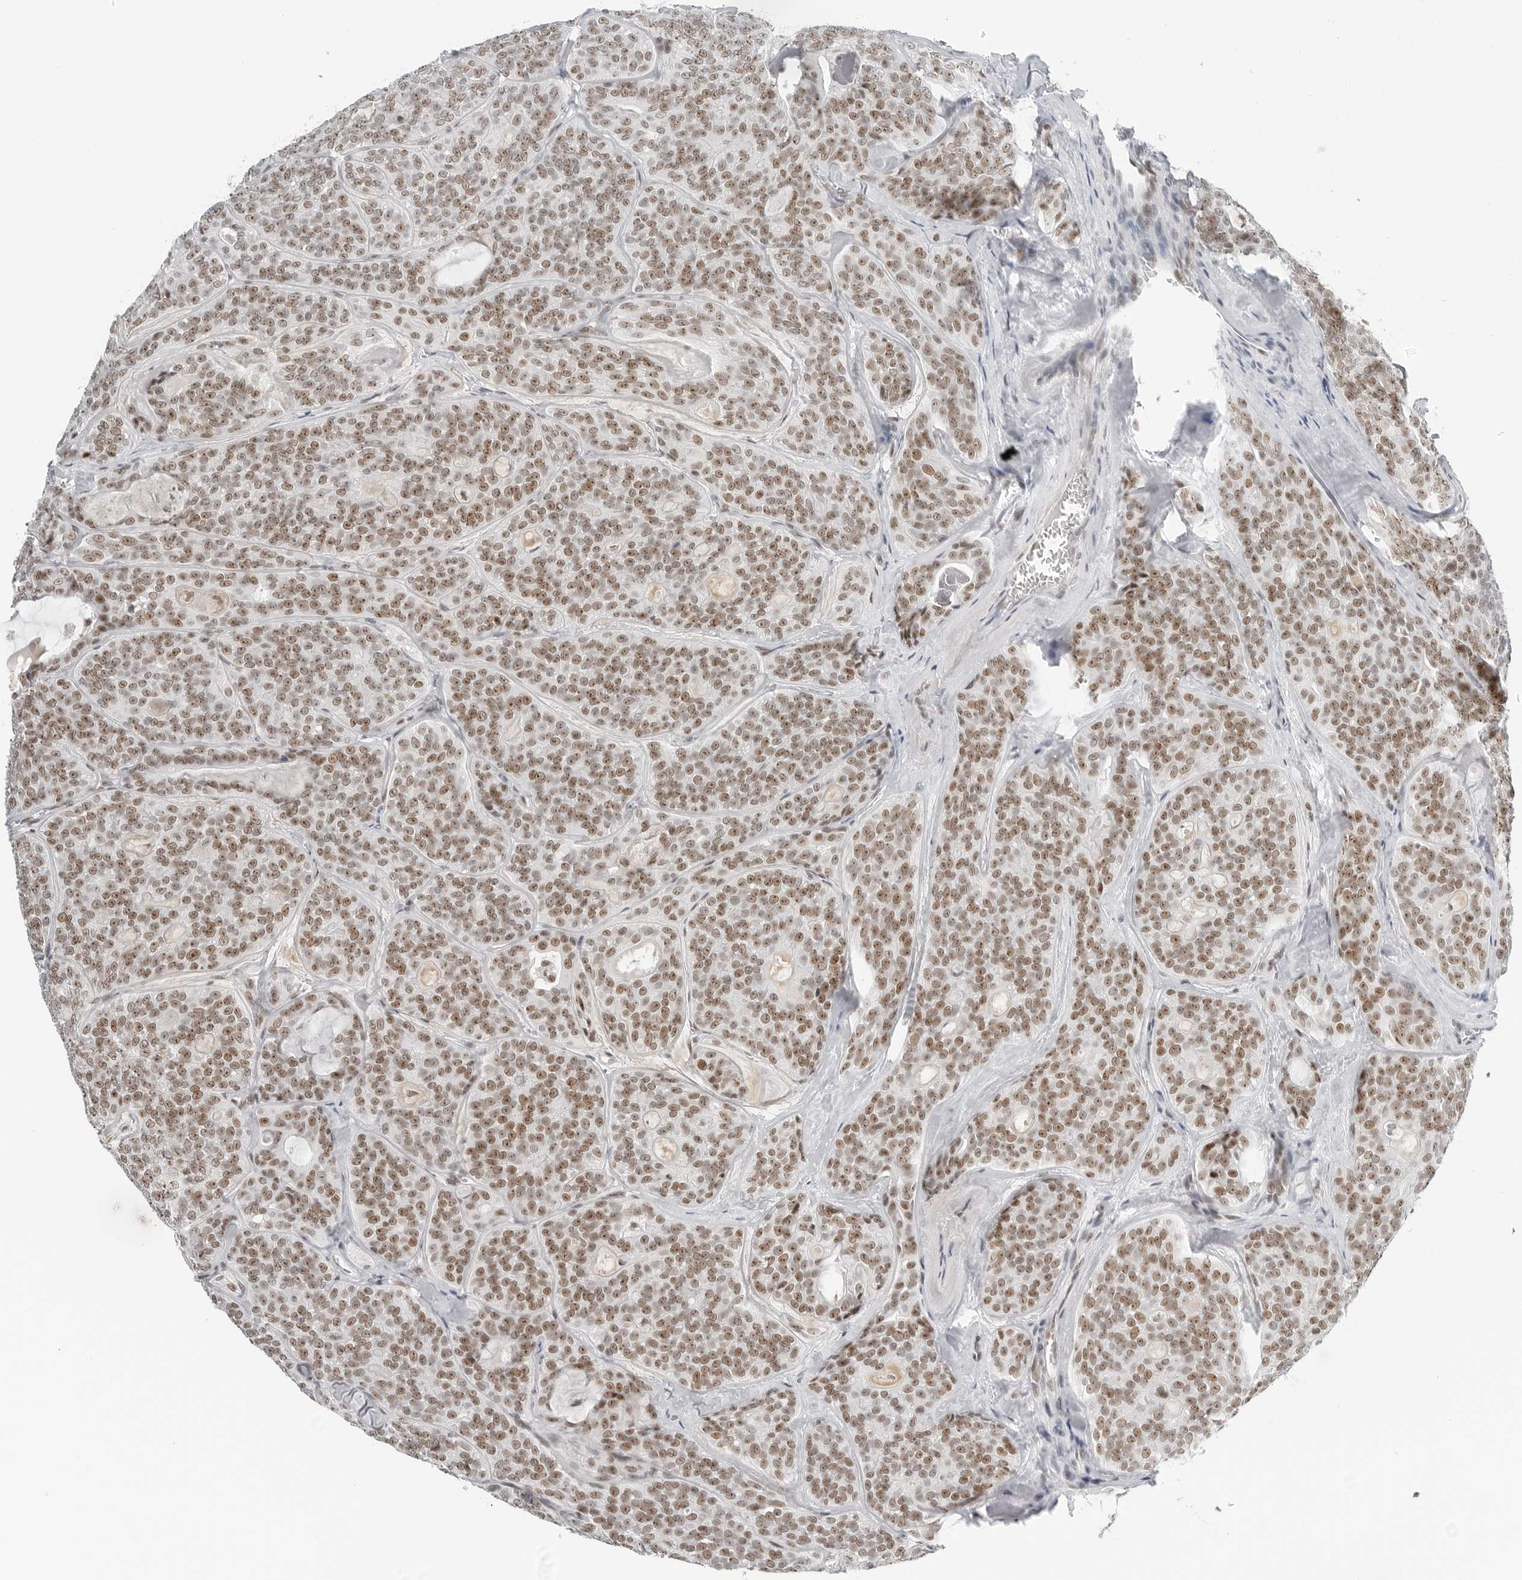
{"staining": {"intensity": "moderate", "quantity": ">75%", "location": "nuclear"}, "tissue": "head and neck cancer", "cell_type": "Tumor cells", "image_type": "cancer", "snomed": [{"axis": "morphology", "description": "Adenocarcinoma, NOS"}, {"axis": "topography", "description": "Head-Neck"}], "caption": "About >75% of tumor cells in human head and neck cancer show moderate nuclear protein staining as visualized by brown immunohistochemical staining.", "gene": "WRAP53", "patient": {"sex": "male", "age": 66}}